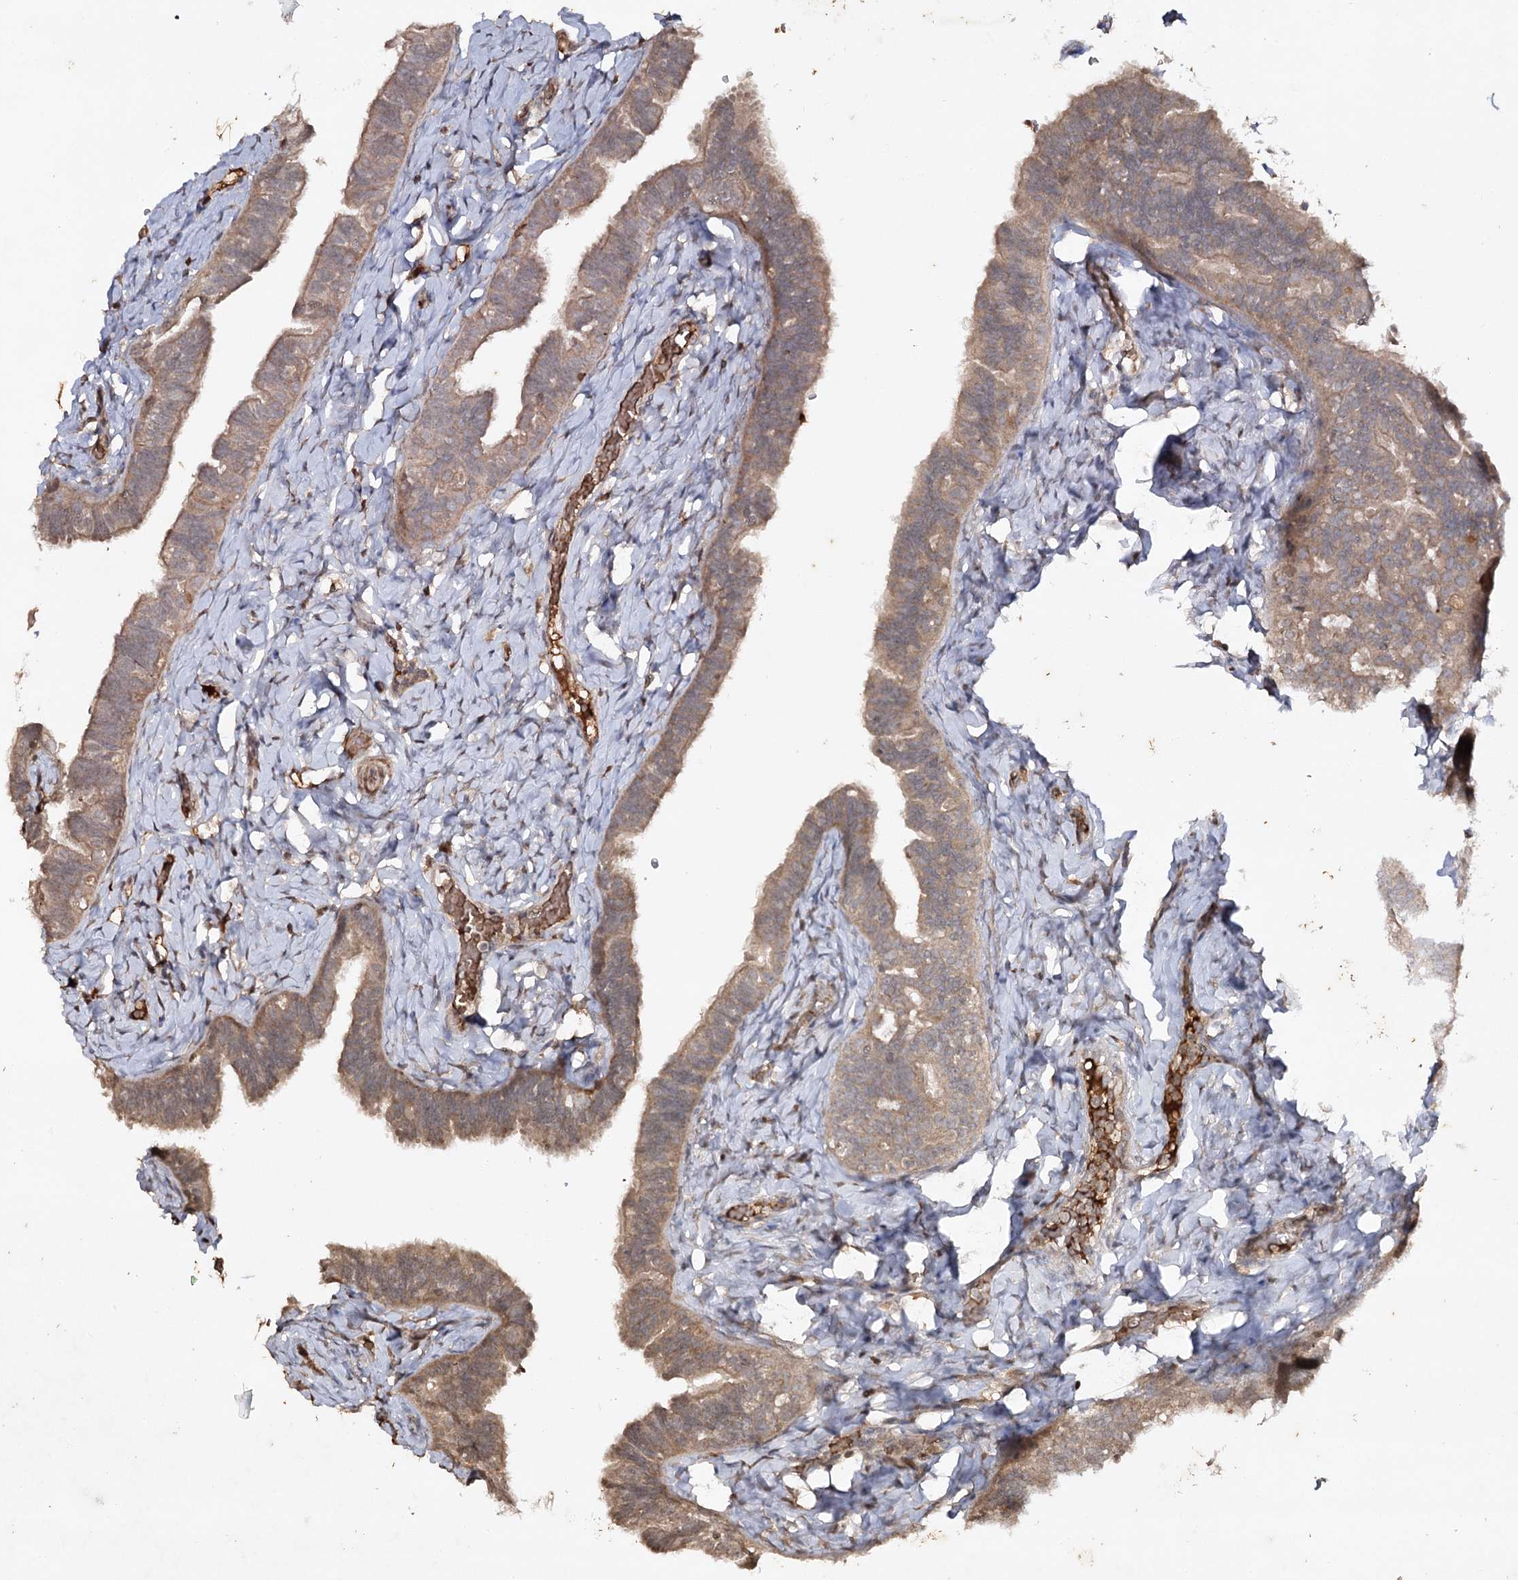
{"staining": {"intensity": "moderate", "quantity": "25%-75%", "location": "cytoplasmic/membranous"}, "tissue": "fallopian tube", "cell_type": "Glandular cells", "image_type": "normal", "snomed": [{"axis": "morphology", "description": "Normal tissue, NOS"}, {"axis": "topography", "description": "Fallopian tube"}], "caption": "Fallopian tube stained for a protein demonstrates moderate cytoplasmic/membranous positivity in glandular cells. The staining was performed using DAB to visualize the protein expression in brown, while the nuclei were stained in blue with hematoxylin (Magnification: 20x).", "gene": "CYP2B6", "patient": {"sex": "female", "age": 39}}